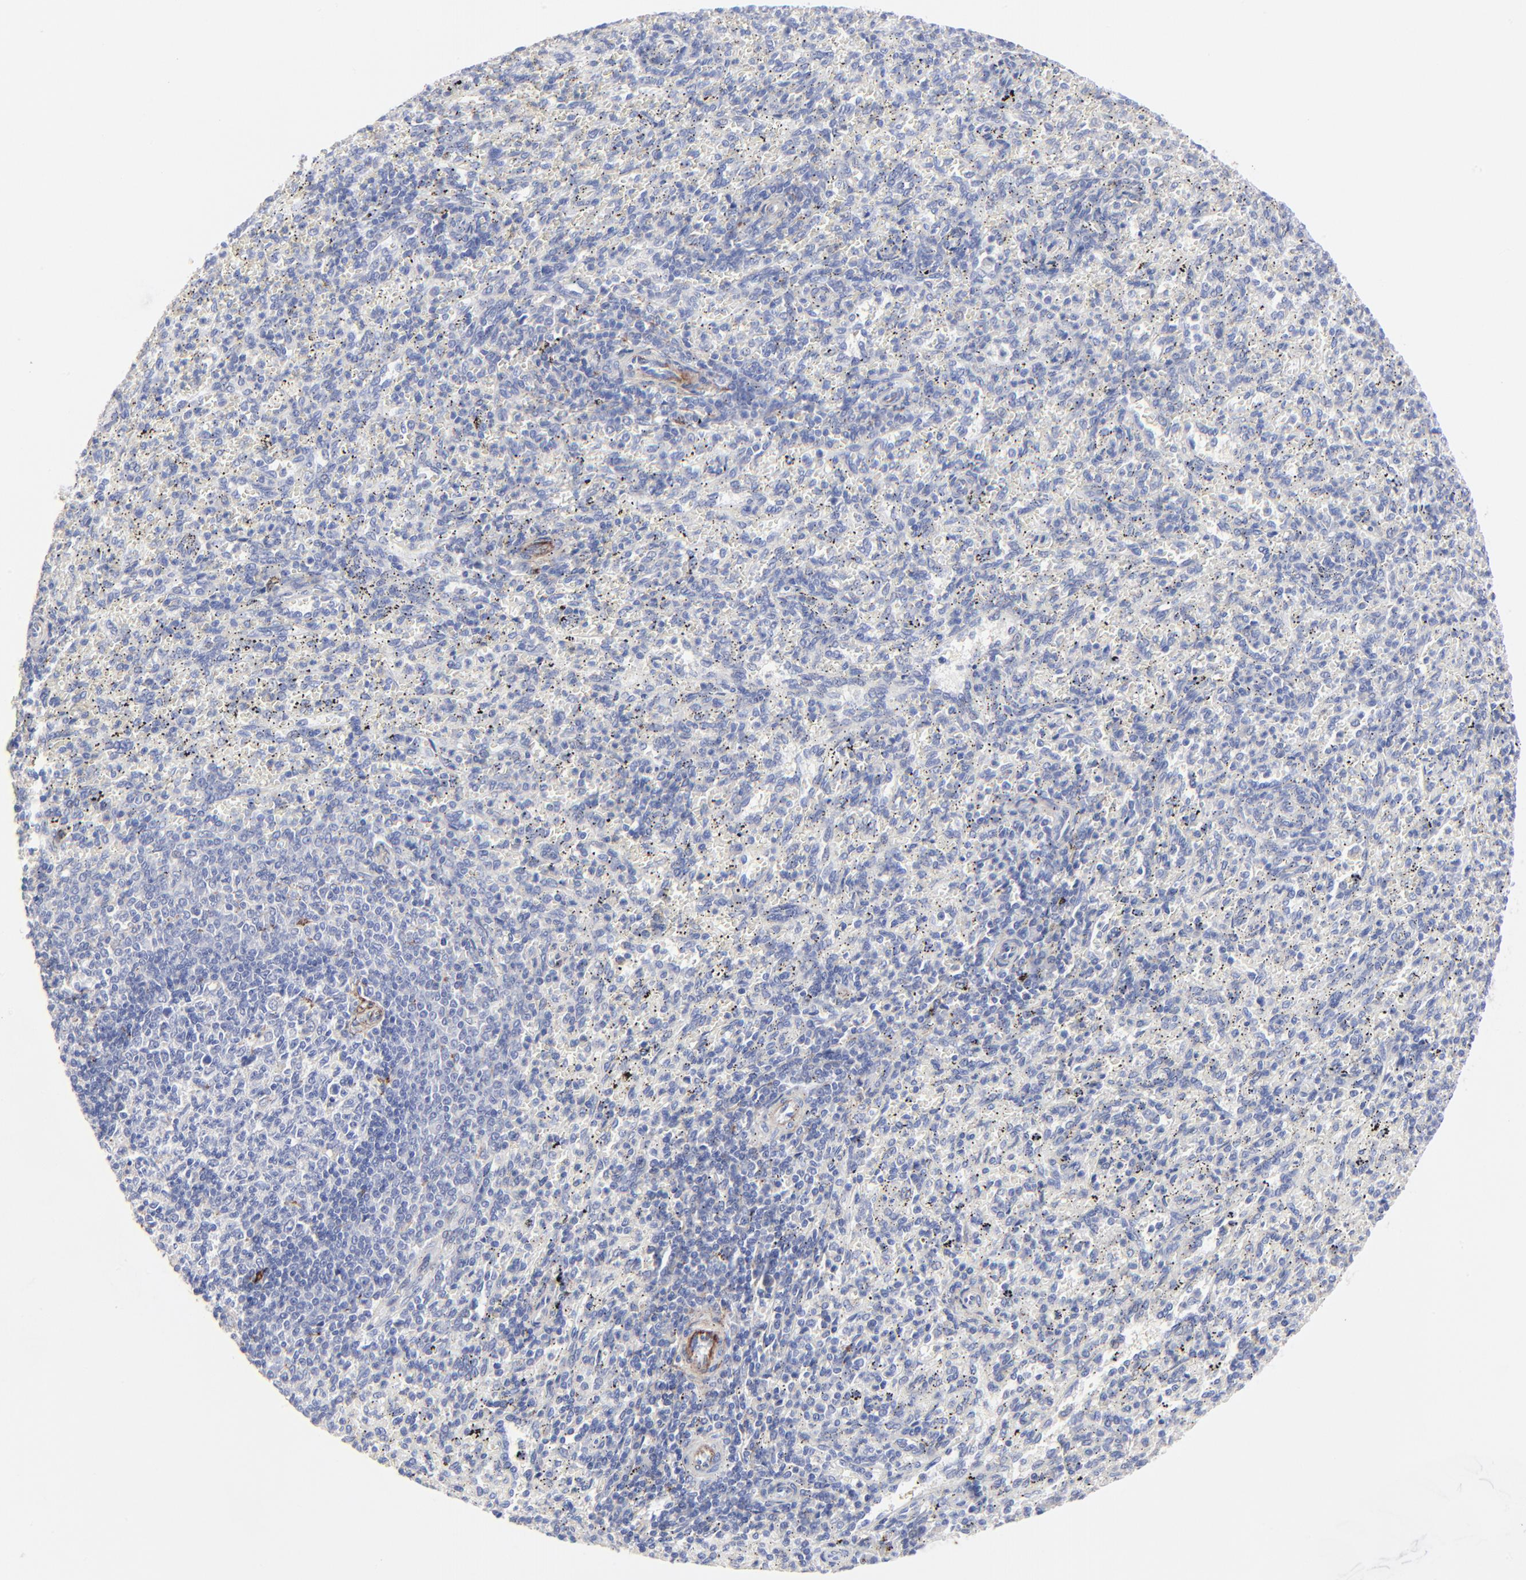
{"staining": {"intensity": "negative", "quantity": "none", "location": "none"}, "tissue": "spleen", "cell_type": "Cells in red pulp", "image_type": "normal", "snomed": [{"axis": "morphology", "description": "Normal tissue, NOS"}, {"axis": "topography", "description": "Spleen"}], "caption": "Immunohistochemistry (IHC) of unremarkable human spleen shows no positivity in cells in red pulp.", "gene": "FBLN2", "patient": {"sex": "female", "age": 10}}